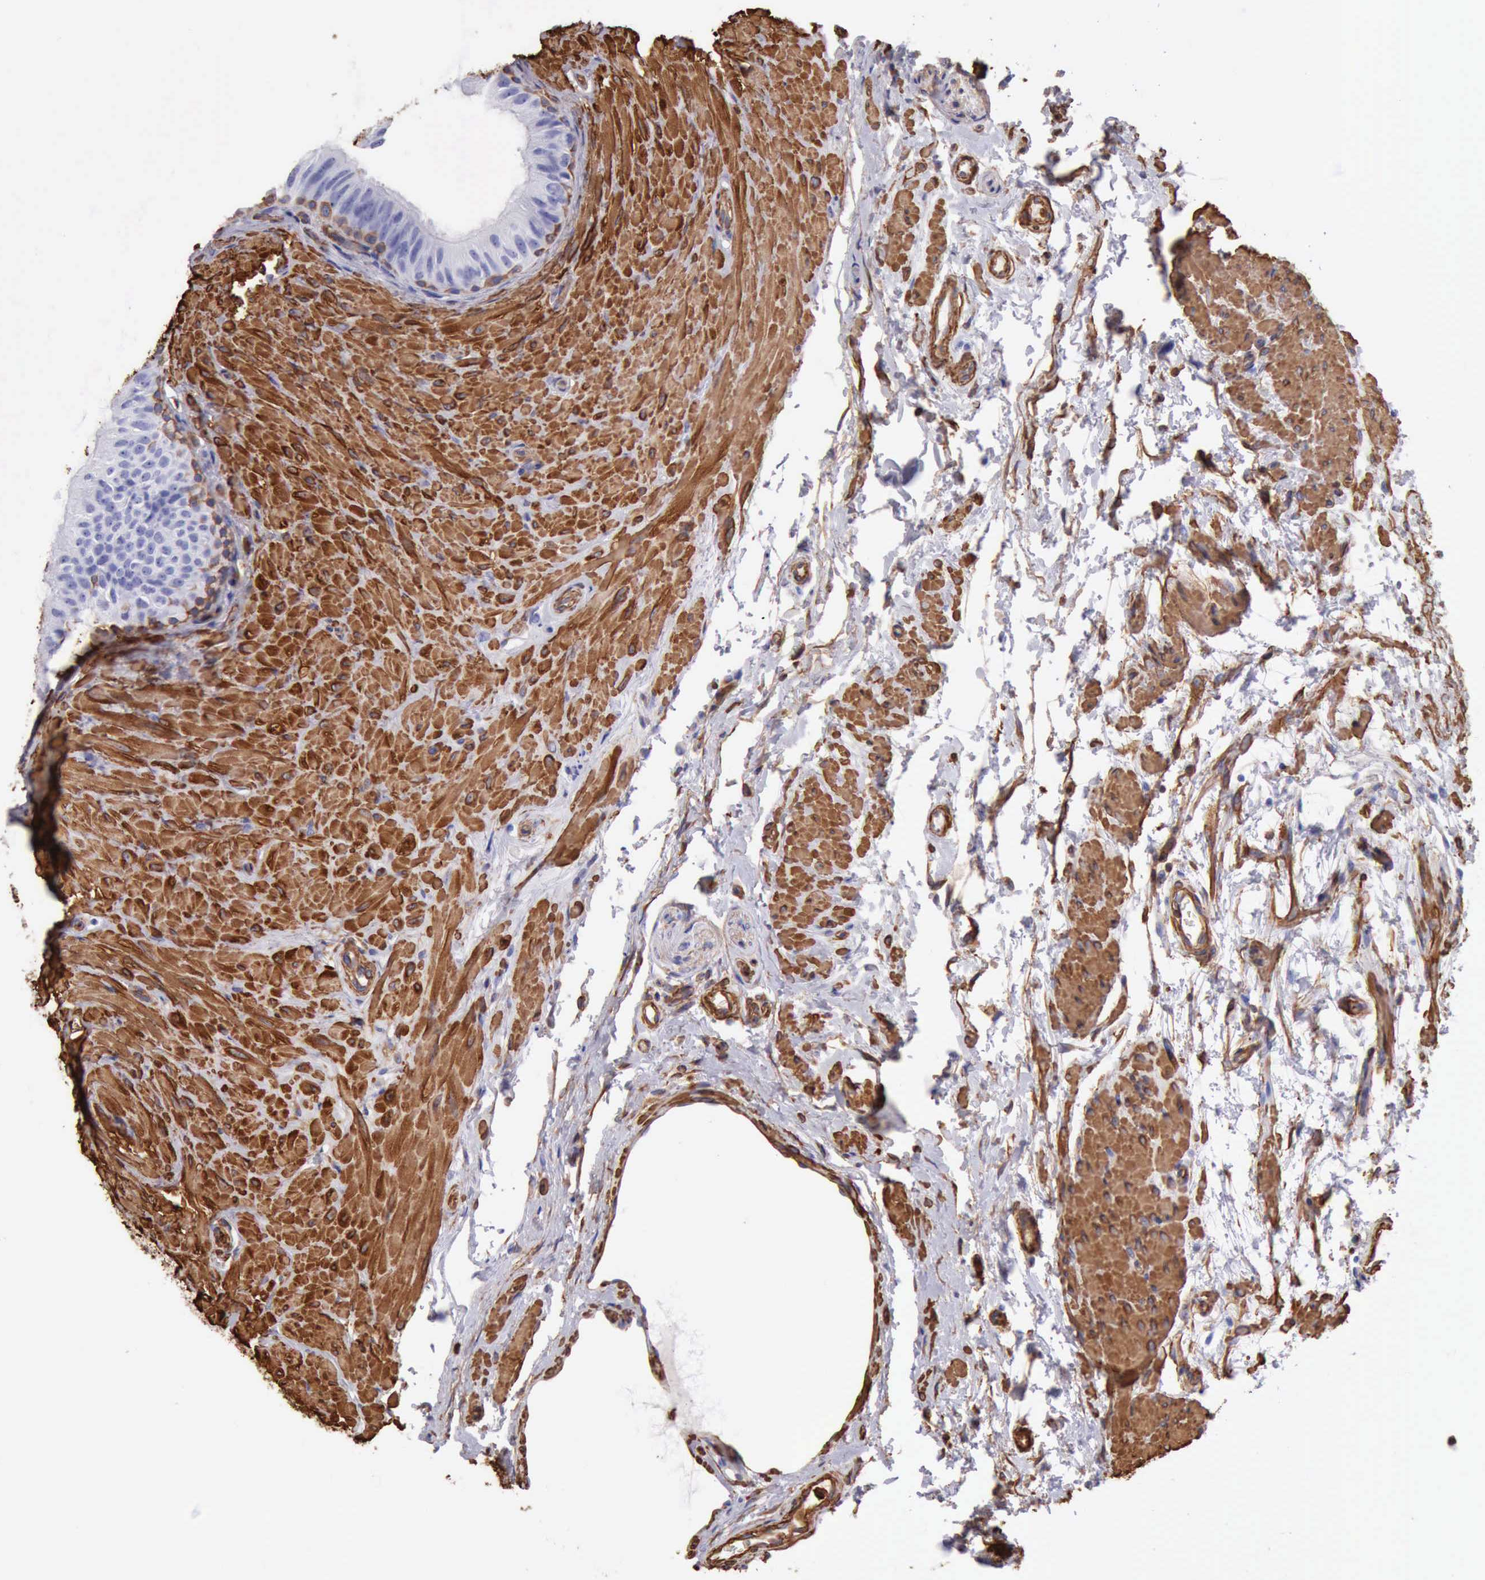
{"staining": {"intensity": "negative", "quantity": "none", "location": "none"}, "tissue": "epididymis", "cell_type": "Glandular cells", "image_type": "normal", "snomed": [{"axis": "morphology", "description": "Normal tissue, NOS"}, {"axis": "topography", "description": "Epididymis"}], "caption": "Immunohistochemical staining of unremarkable human epididymis shows no significant expression in glandular cells. (Stains: DAB (3,3'-diaminobenzidine) immunohistochemistry with hematoxylin counter stain, Microscopy: brightfield microscopy at high magnification).", "gene": "FLNA", "patient": {"sex": "male", "age": 68}}